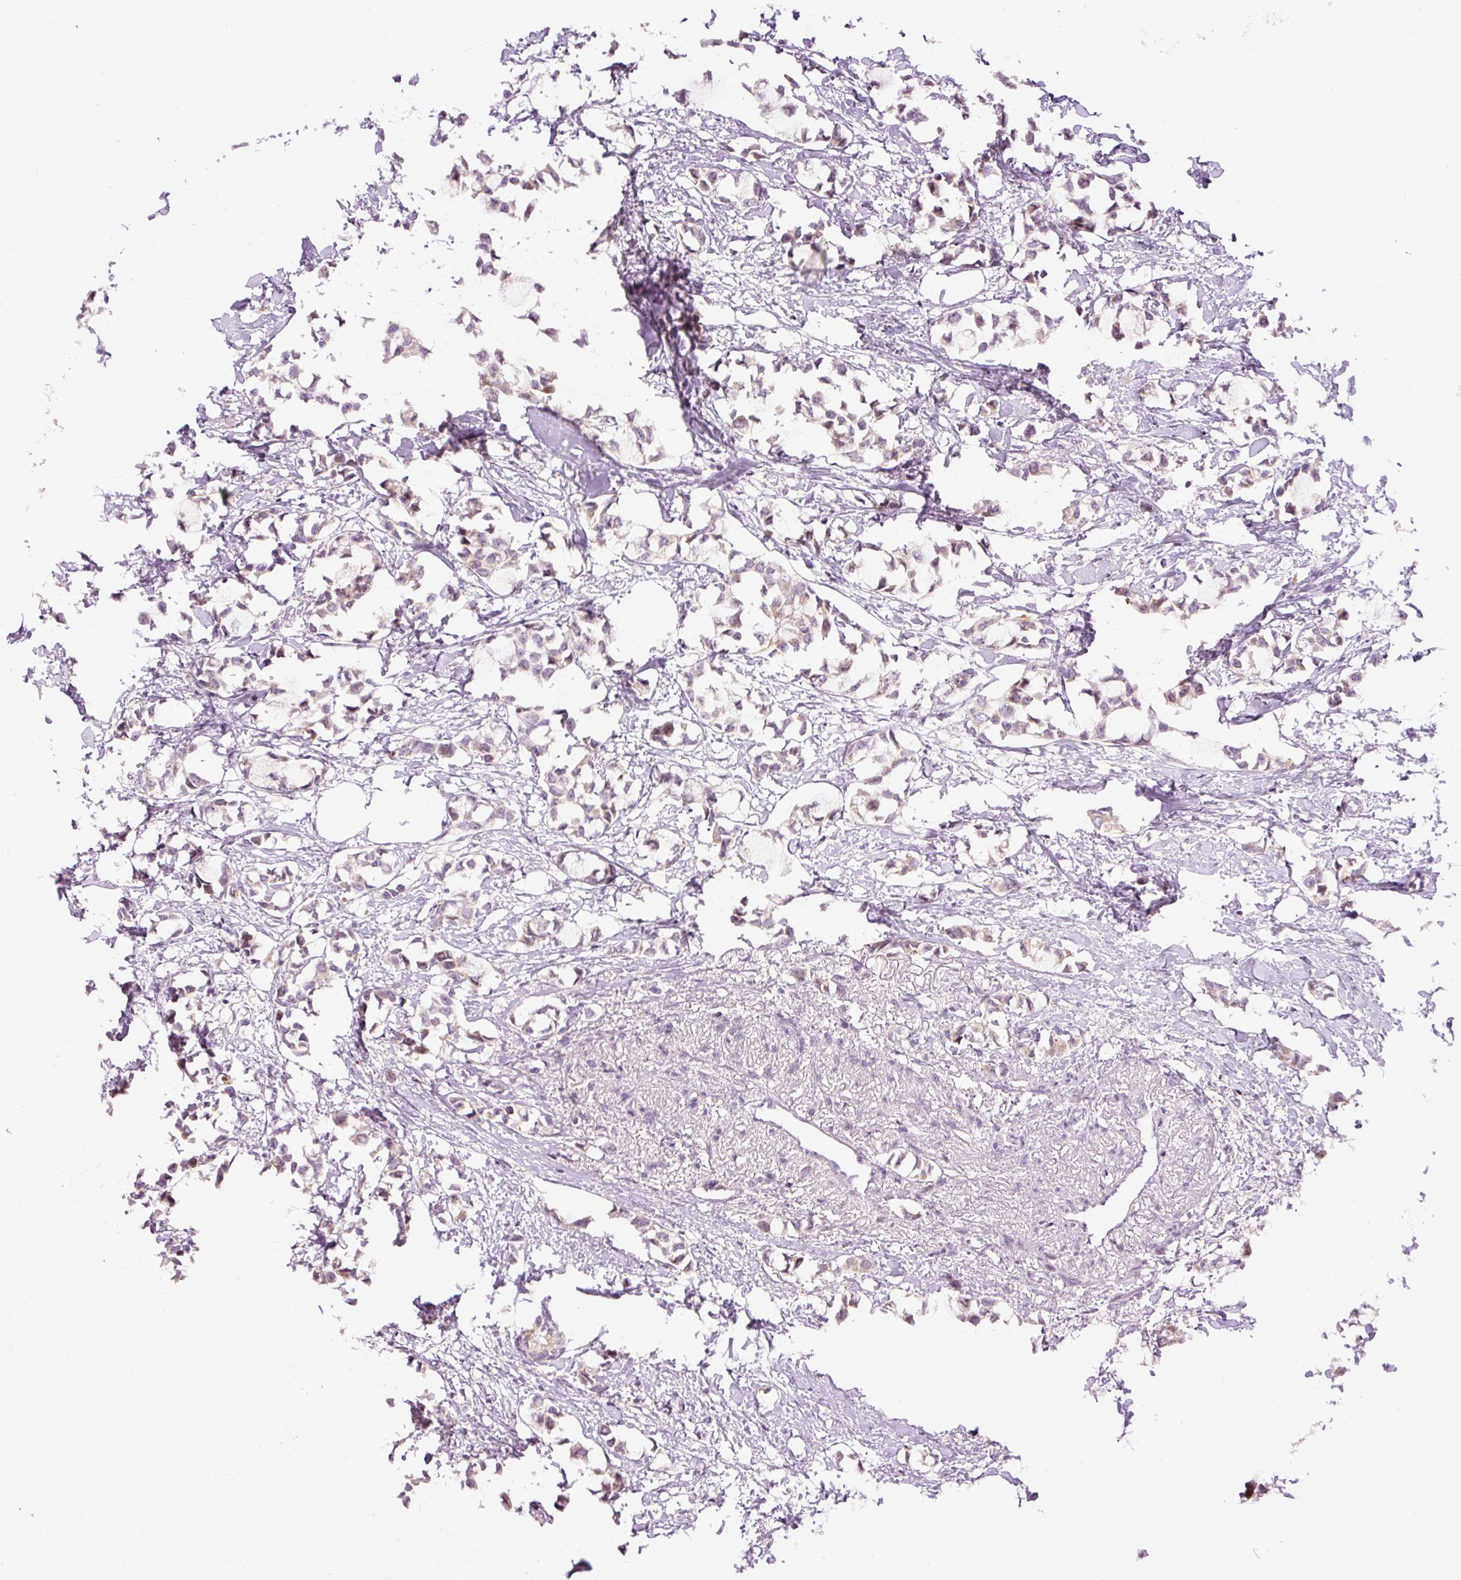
{"staining": {"intensity": "weak", "quantity": "25%-75%", "location": "cytoplasmic/membranous"}, "tissue": "breast cancer", "cell_type": "Tumor cells", "image_type": "cancer", "snomed": [{"axis": "morphology", "description": "Duct carcinoma"}, {"axis": "topography", "description": "Breast"}], "caption": "A low amount of weak cytoplasmic/membranous staining is identified in about 25%-75% of tumor cells in breast intraductal carcinoma tissue. Nuclei are stained in blue.", "gene": "ABHD11", "patient": {"sex": "female", "age": 73}}